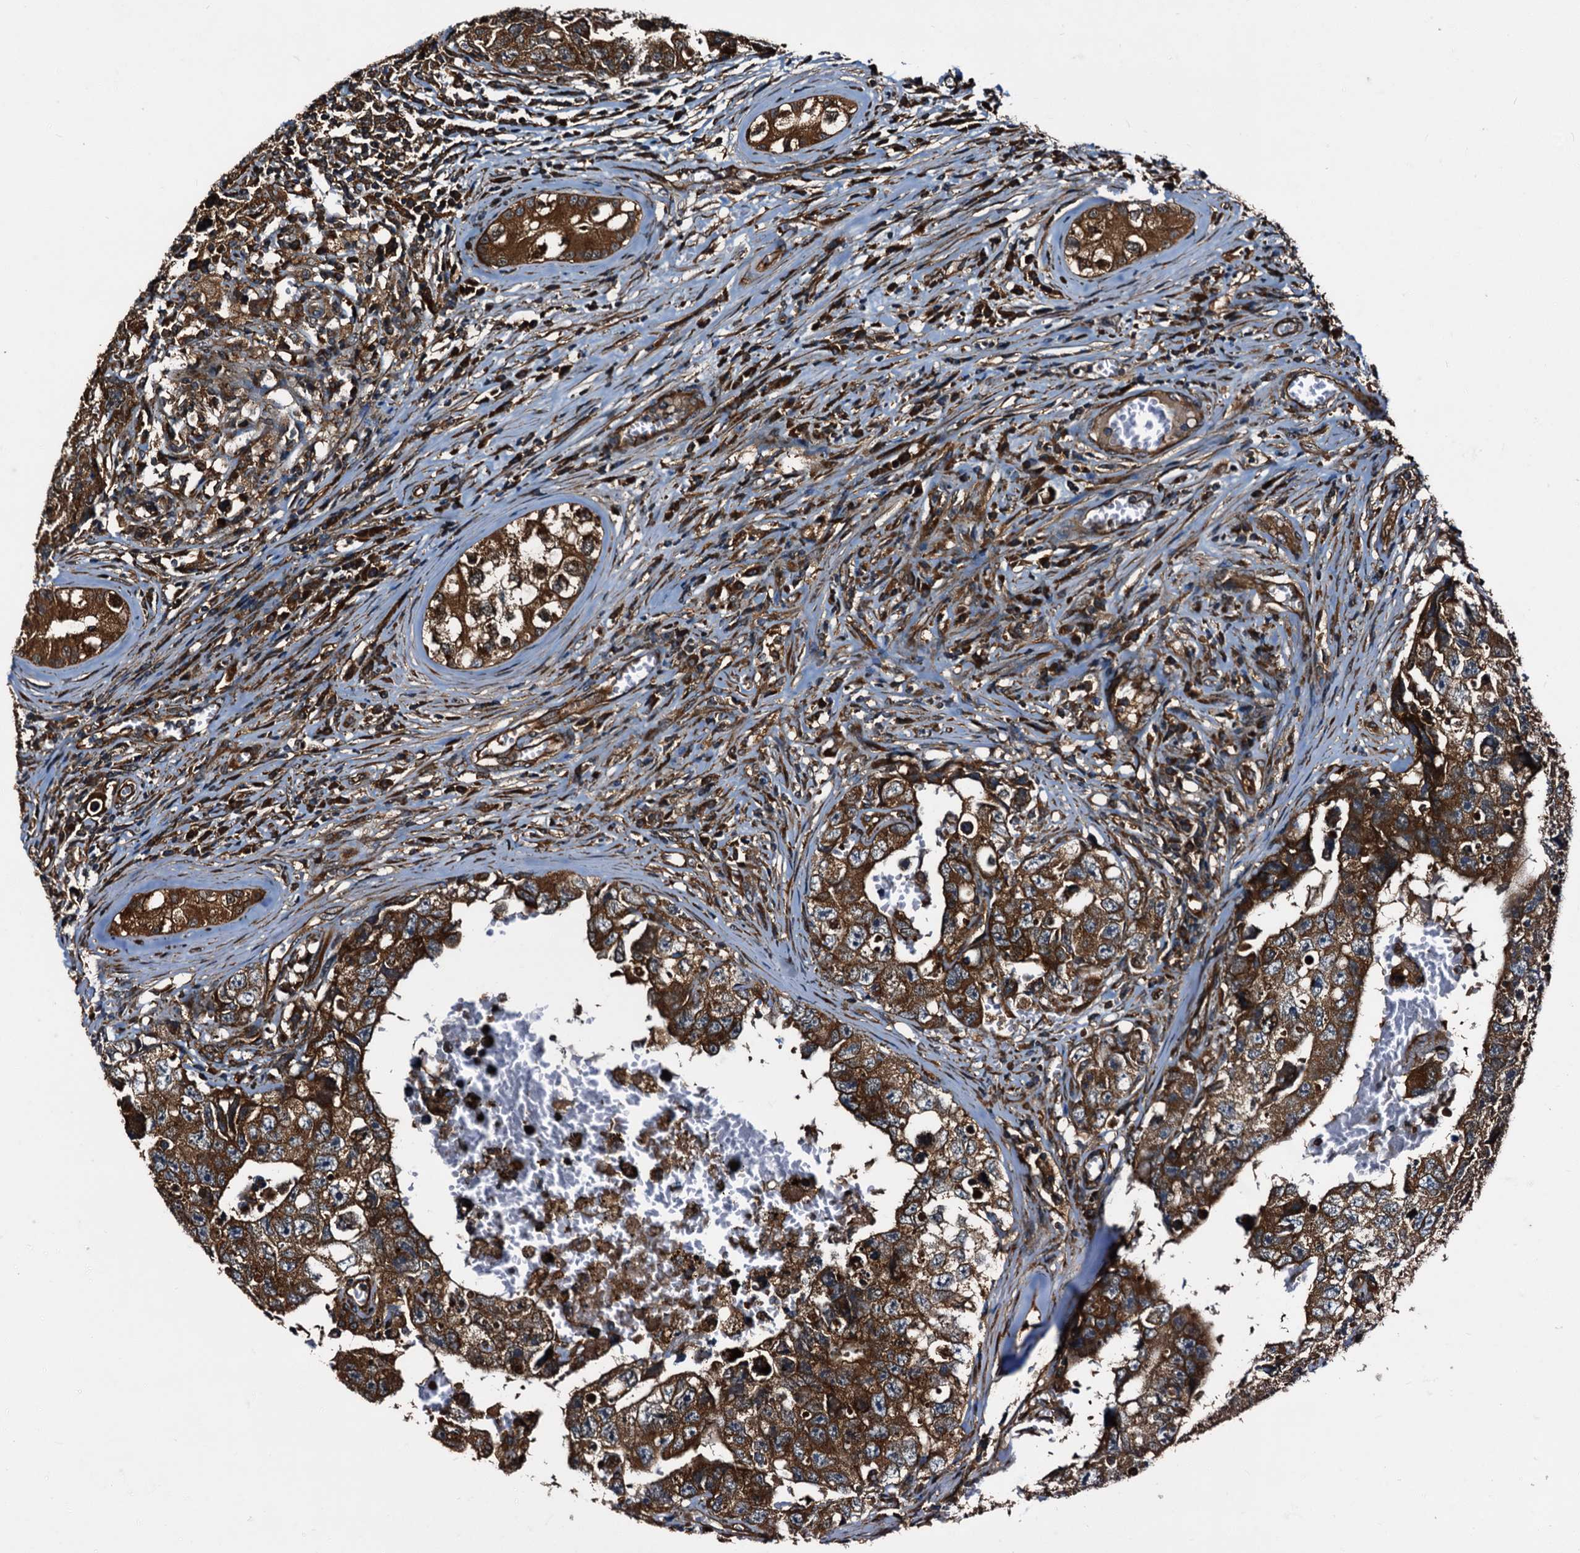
{"staining": {"intensity": "strong", "quantity": ">75%", "location": "cytoplasmic/membranous"}, "tissue": "testis cancer", "cell_type": "Tumor cells", "image_type": "cancer", "snomed": [{"axis": "morphology", "description": "Carcinoma, Embryonal, NOS"}, {"axis": "topography", "description": "Testis"}], "caption": "Immunohistochemistry (IHC) histopathology image of testis cancer (embryonal carcinoma) stained for a protein (brown), which exhibits high levels of strong cytoplasmic/membranous staining in approximately >75% of tumor cells.", "gene": "PEX5", "patient": {"sex": "male", "age": 17}}